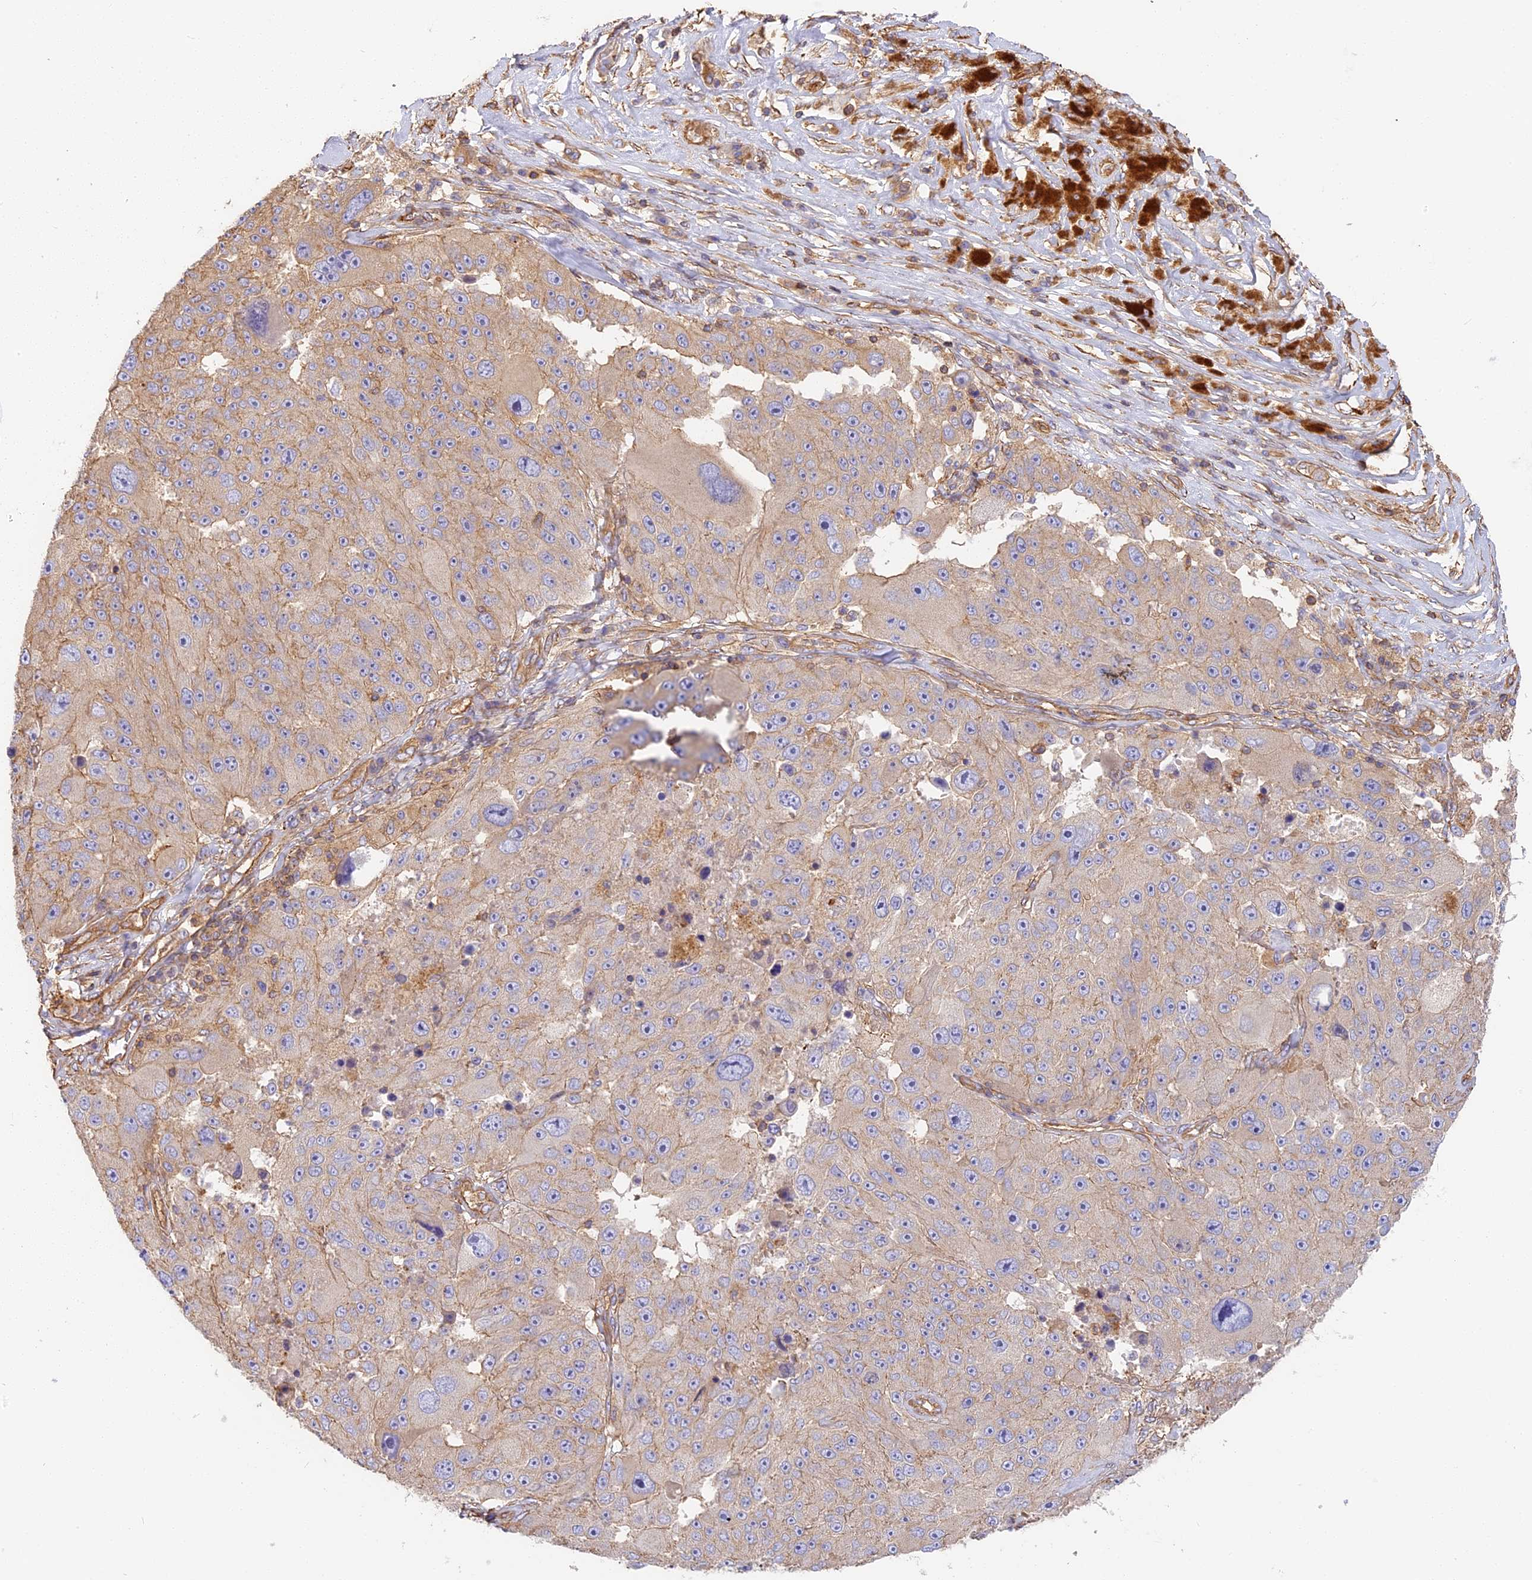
{"staining": {"intensity": "weak", "quantity": "<25%", "location": "cytoplasmic/membranous"}, "tissue": "melanoma", "cell_type": "Tumor cells", "image_type": "cancer", "snomed": [{"axis": "morphology", "description": "Malignant melanoma, Metastatic site"}, {"axis": "topography", "description": "Lymph node"}], "caption": "Immunohistochemistry of human melanoma demonstrates no positivity in tumor cells.", "gene": "VPS18", "patient": {"sex": "male", "age": 62}}